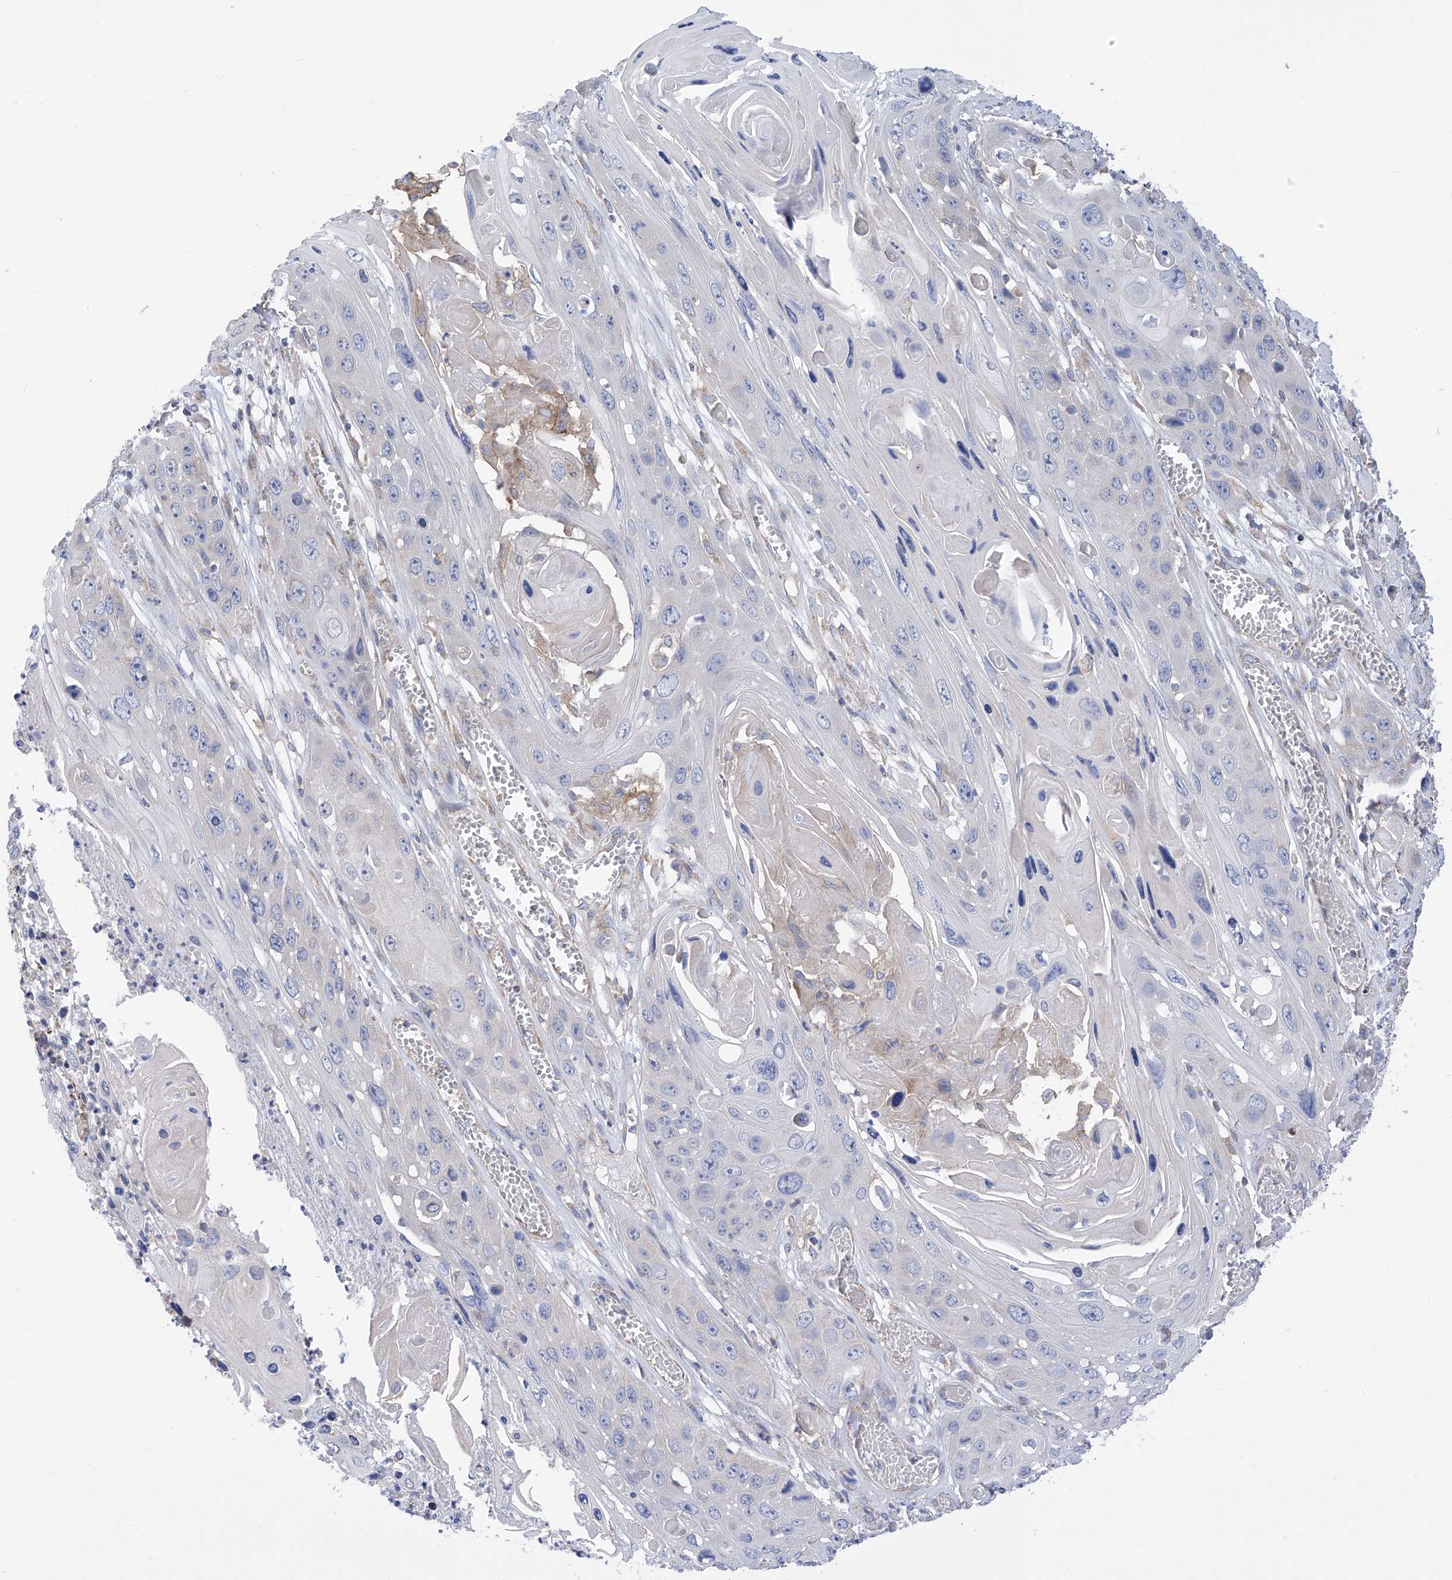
{"staining": {"intensity": "negative", "quantity": "none", "location": "none"}, "tissue": "skin cancer", "cell_type": "Tumor cells", "image_type": "cancer", "snomed": [{"axis": "morphology", "description": "Squamous cell carcinoma, NOS"}, {"axis": "topography", "description": "Skin"}], "caption": "A histopathology image of squamous cell carcinoma (skin) stained for a protein reveals no brown staining in tumor cells.", "gene": "P2RX7", "patient": {"sex": "male", "age": 55}}